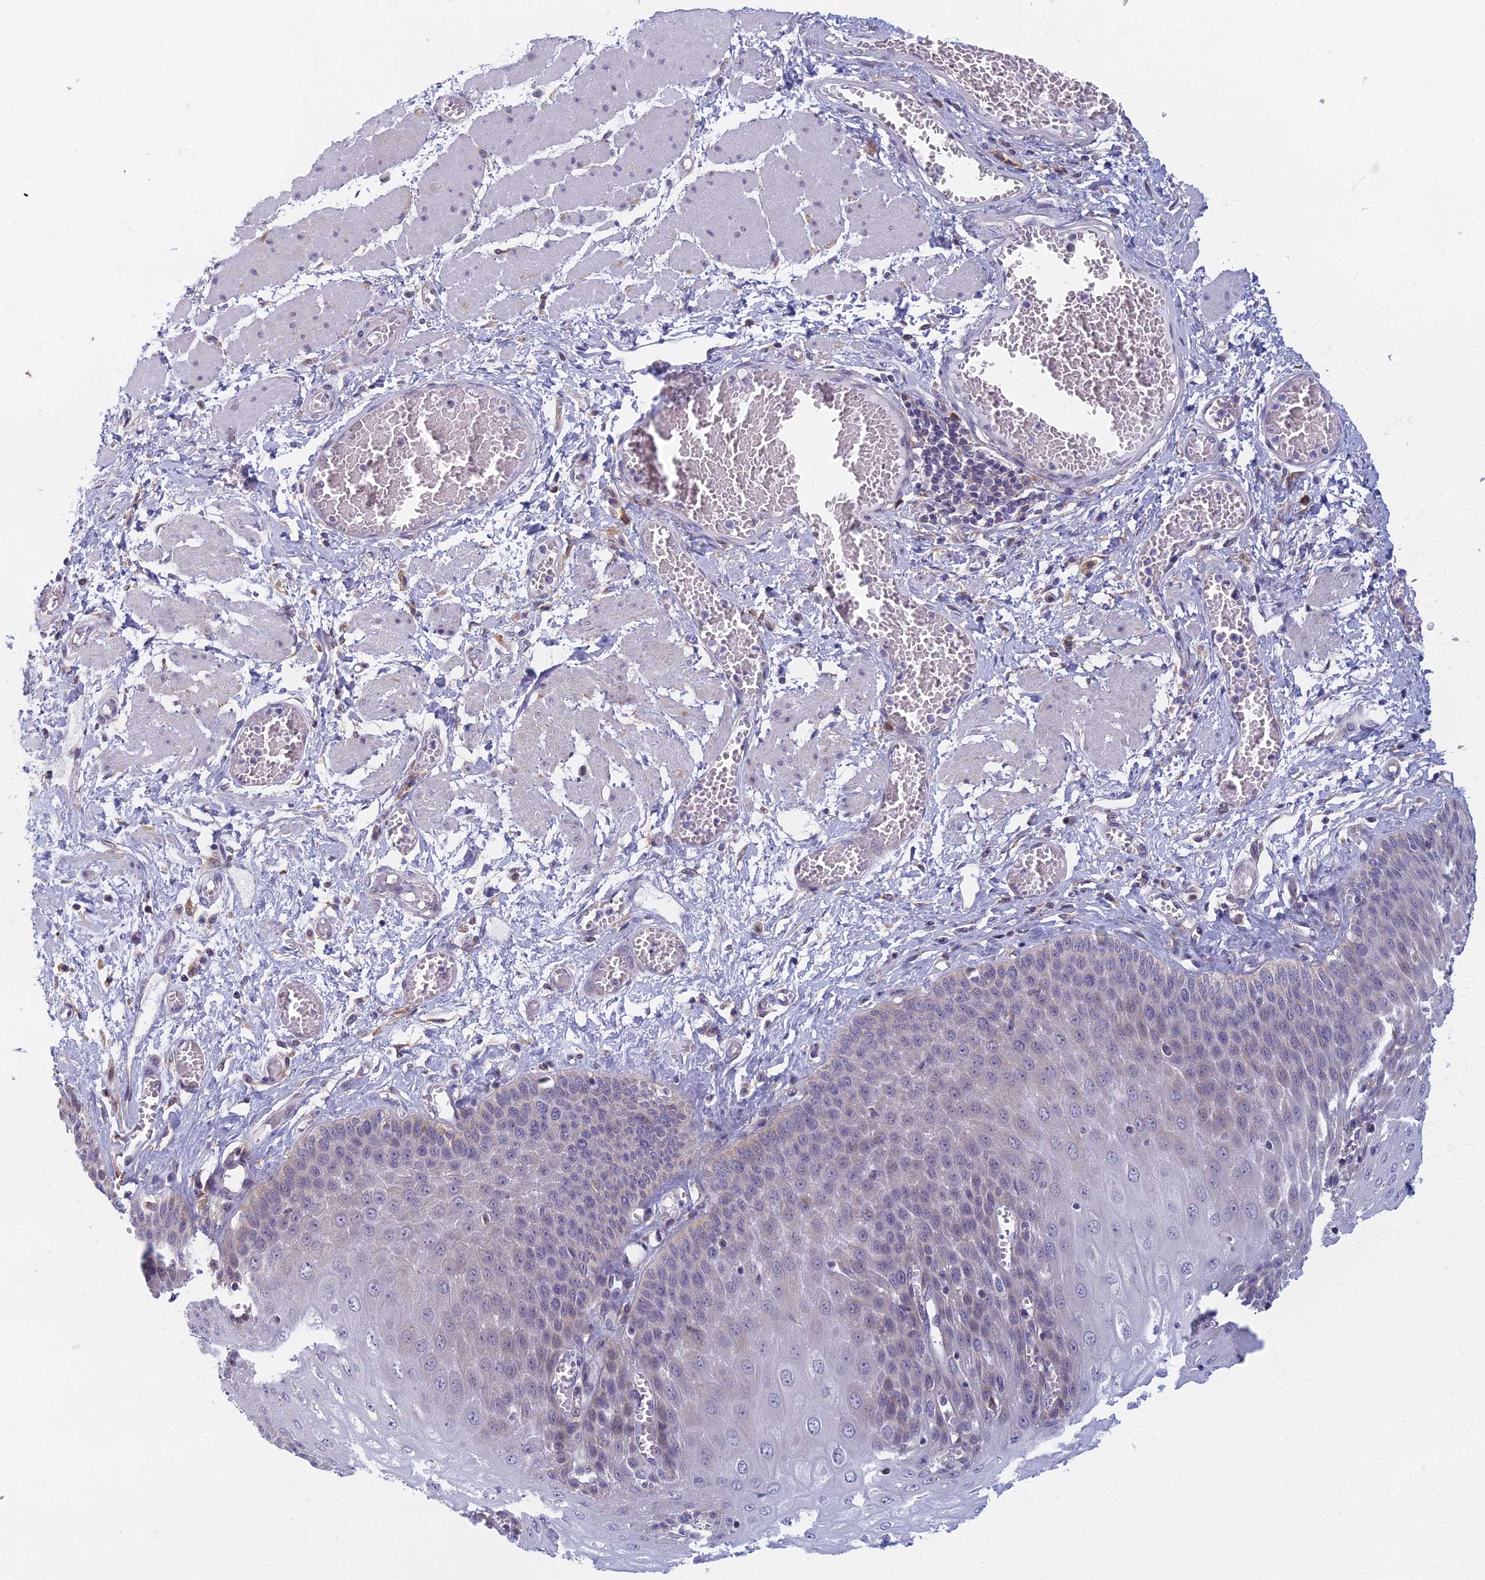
{"staining": {"intensity": "weak", "quantity": "<25%", "location": "cytoplasmic/membranous"}, "tissue": "esophagus", "cell_type": "Squamous epithelial cells", "image_type": "normal", "snomed": [{"axis": "morphology", "description": "Normal tissue, NOS"}, {"axis": "topography", "description": "Esophagus"}], "caption": "IHC of normal esophagus demonstrates no expression in squamous epithelial cells. The staining was performed using DAB to visualize the protein expression in brown, while the nuclei were stained in blue with hematoxylin (Magnification: 20x).", "gene": "DDX51", "patient": {"sex": "male", "age": 60}}